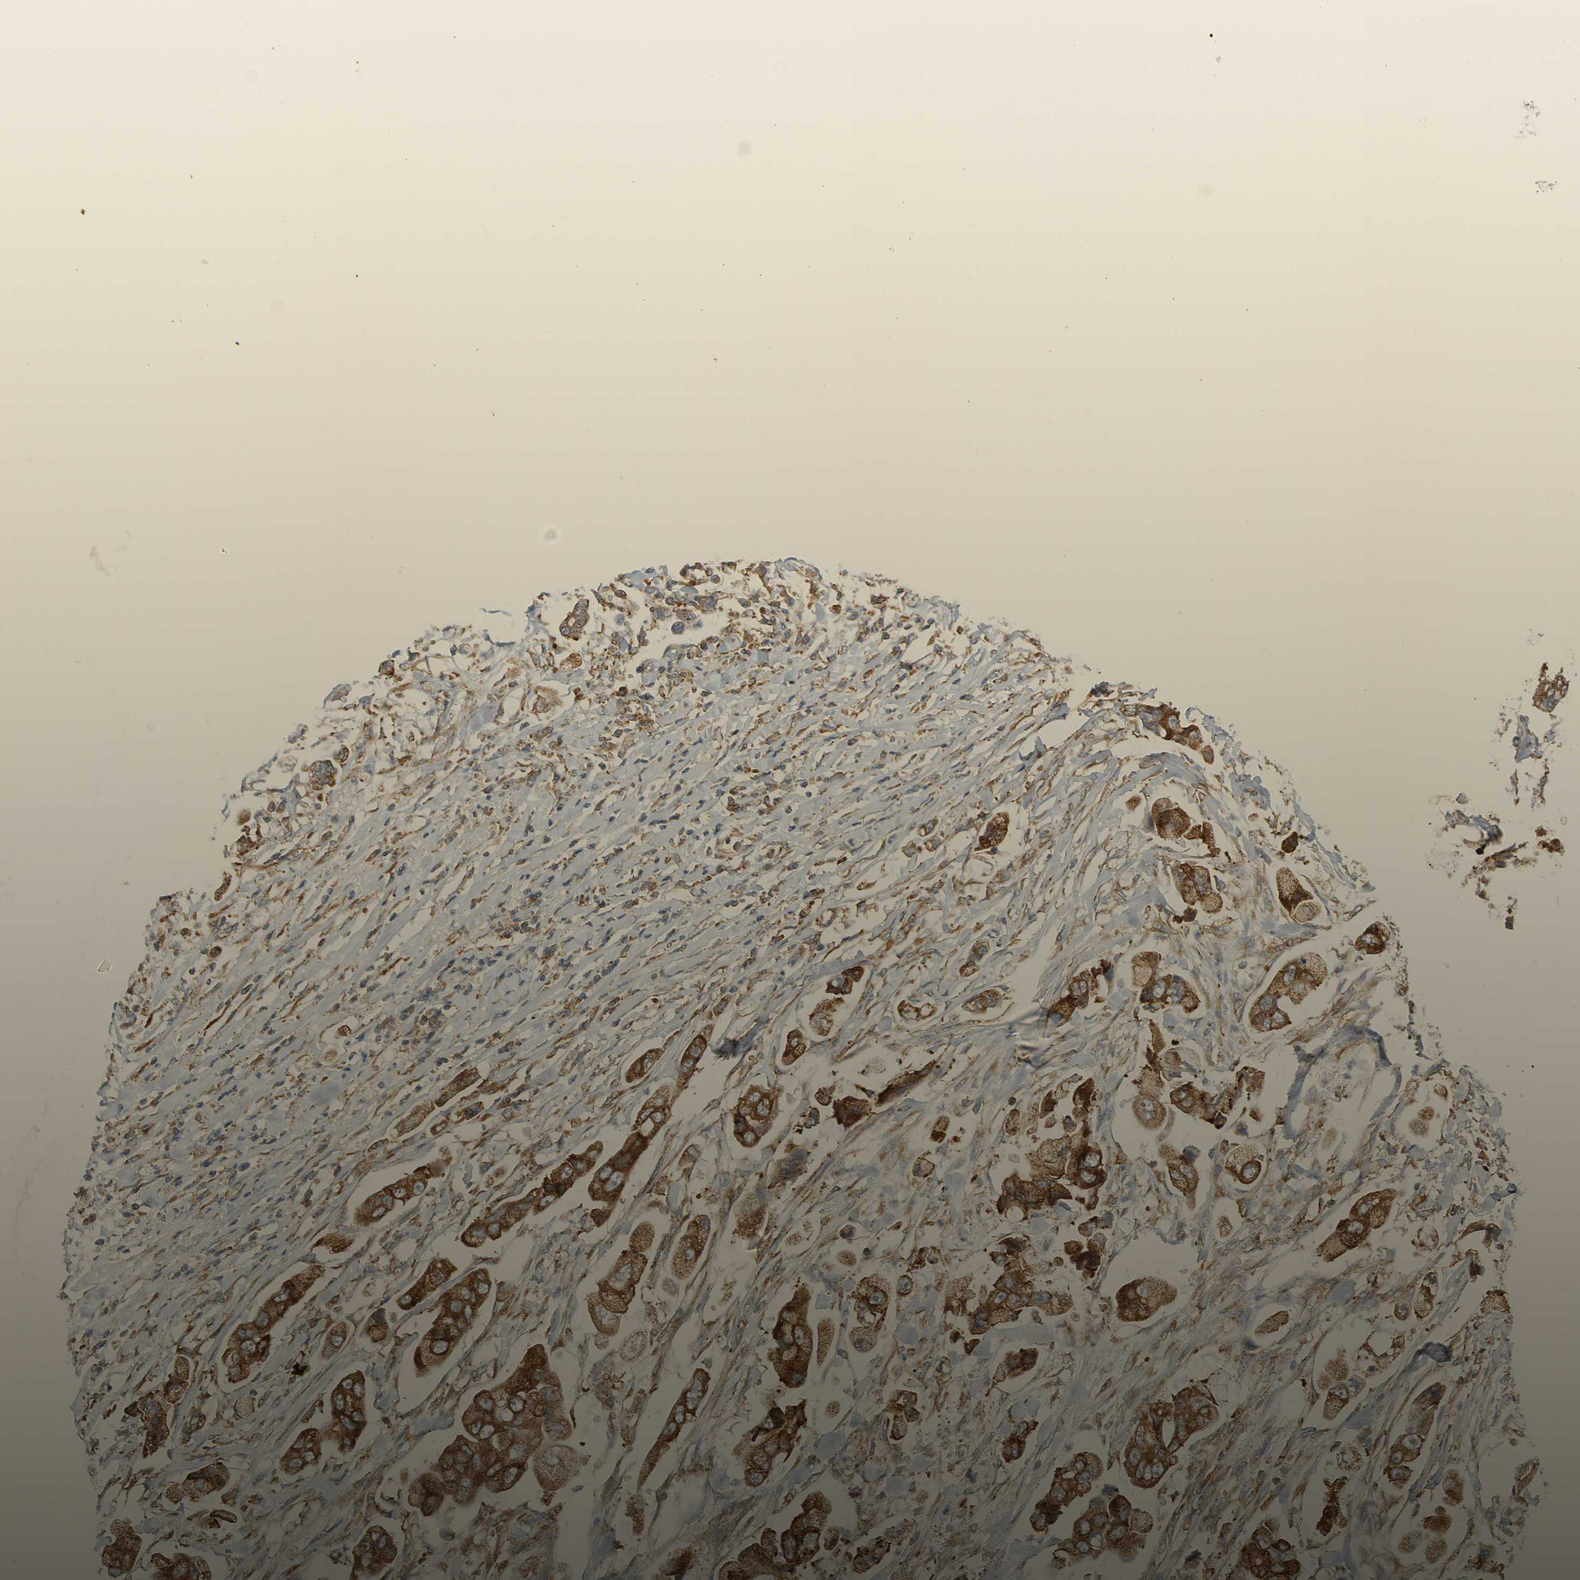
{"staining": {"intensity": "strong", "quantity": ">75%", "location": "cytoplasmic/membranous"}, "tissue": "stomach cancer", "cell_type": "Tumor cells", "image_type": "cancer", "snomed": [{"axis": "morphology", "description": "Adenocarcinoma, NOS"}, {"axis": "topography", "description": "Stomach"}], "caption": "Immunohistochemical staining of stomach cancer (adenocarcinoma) reveals strong cytoplasmic/membranous protein positivity in approximately >75% of tumor cells.", "gene": "PDIA3", "patient": {"sex": "male", "age": 62}}